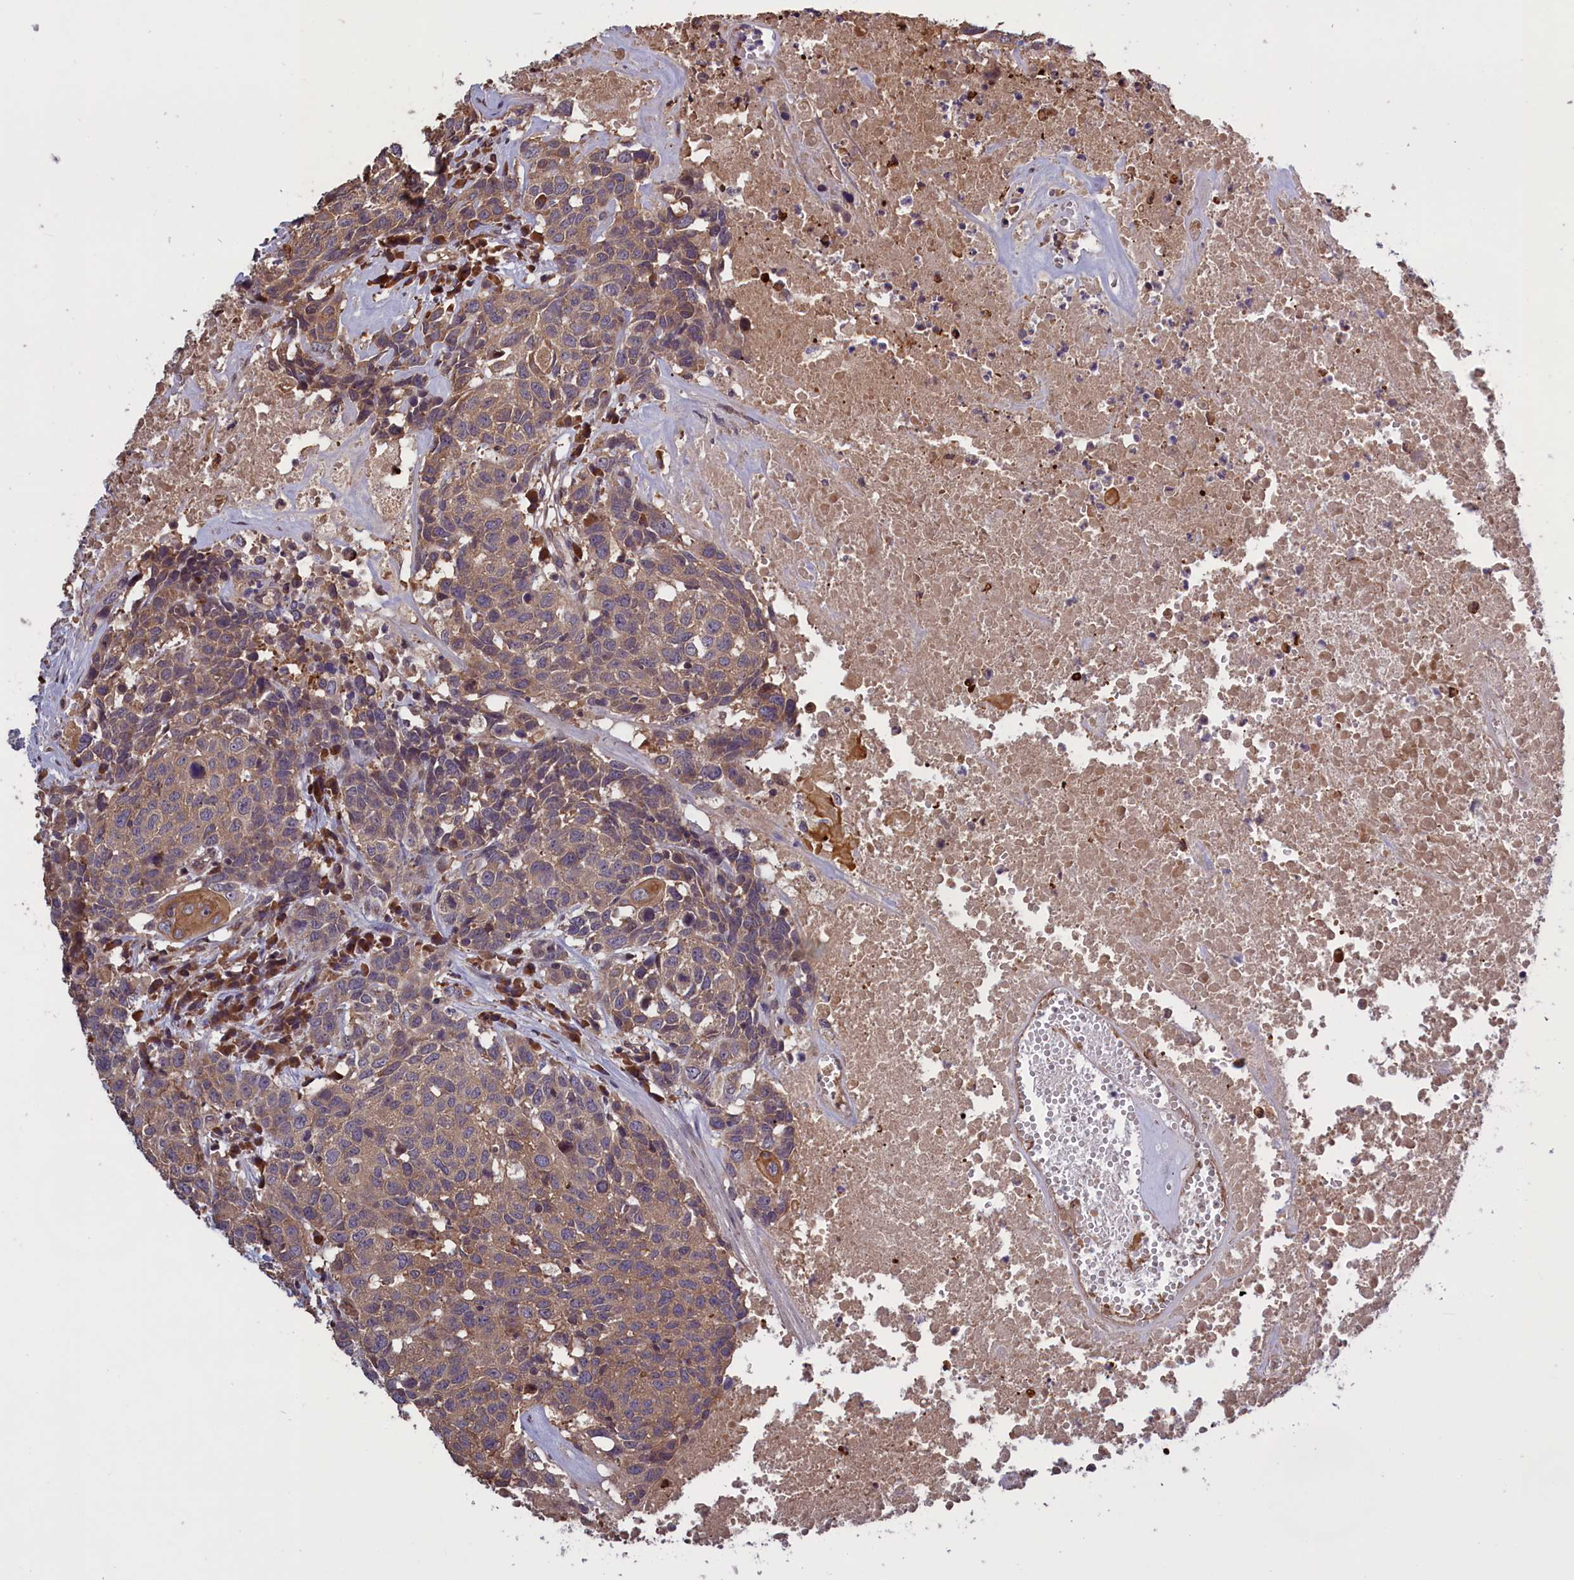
{"staining": {"intensity": "moderate", "quantity": ">75%", "location": "cytoplasmic/membranous"}, "tissue": "head and neck cancer", "cell_type": "Tumor cells", "image_type": "cancer", "snomed": [{"axis": "morphology", "description": "Squamous cell carcinoma, NOS"}, {"axis": "topography", "description": "Head-Neck"}], "caption": "Head and neck cancer stained for a protein exhibits moderate cytoplasmic/membranous positivity in tumor cells. The protein is stained brown, and the nuclei are stained in blue (DAB (3,3'-diaminobenzidine) IHC with brightfield microscopy, high magnification).", "gene": "DENND1B", "patient": {"sex": "male", "age": 66}}